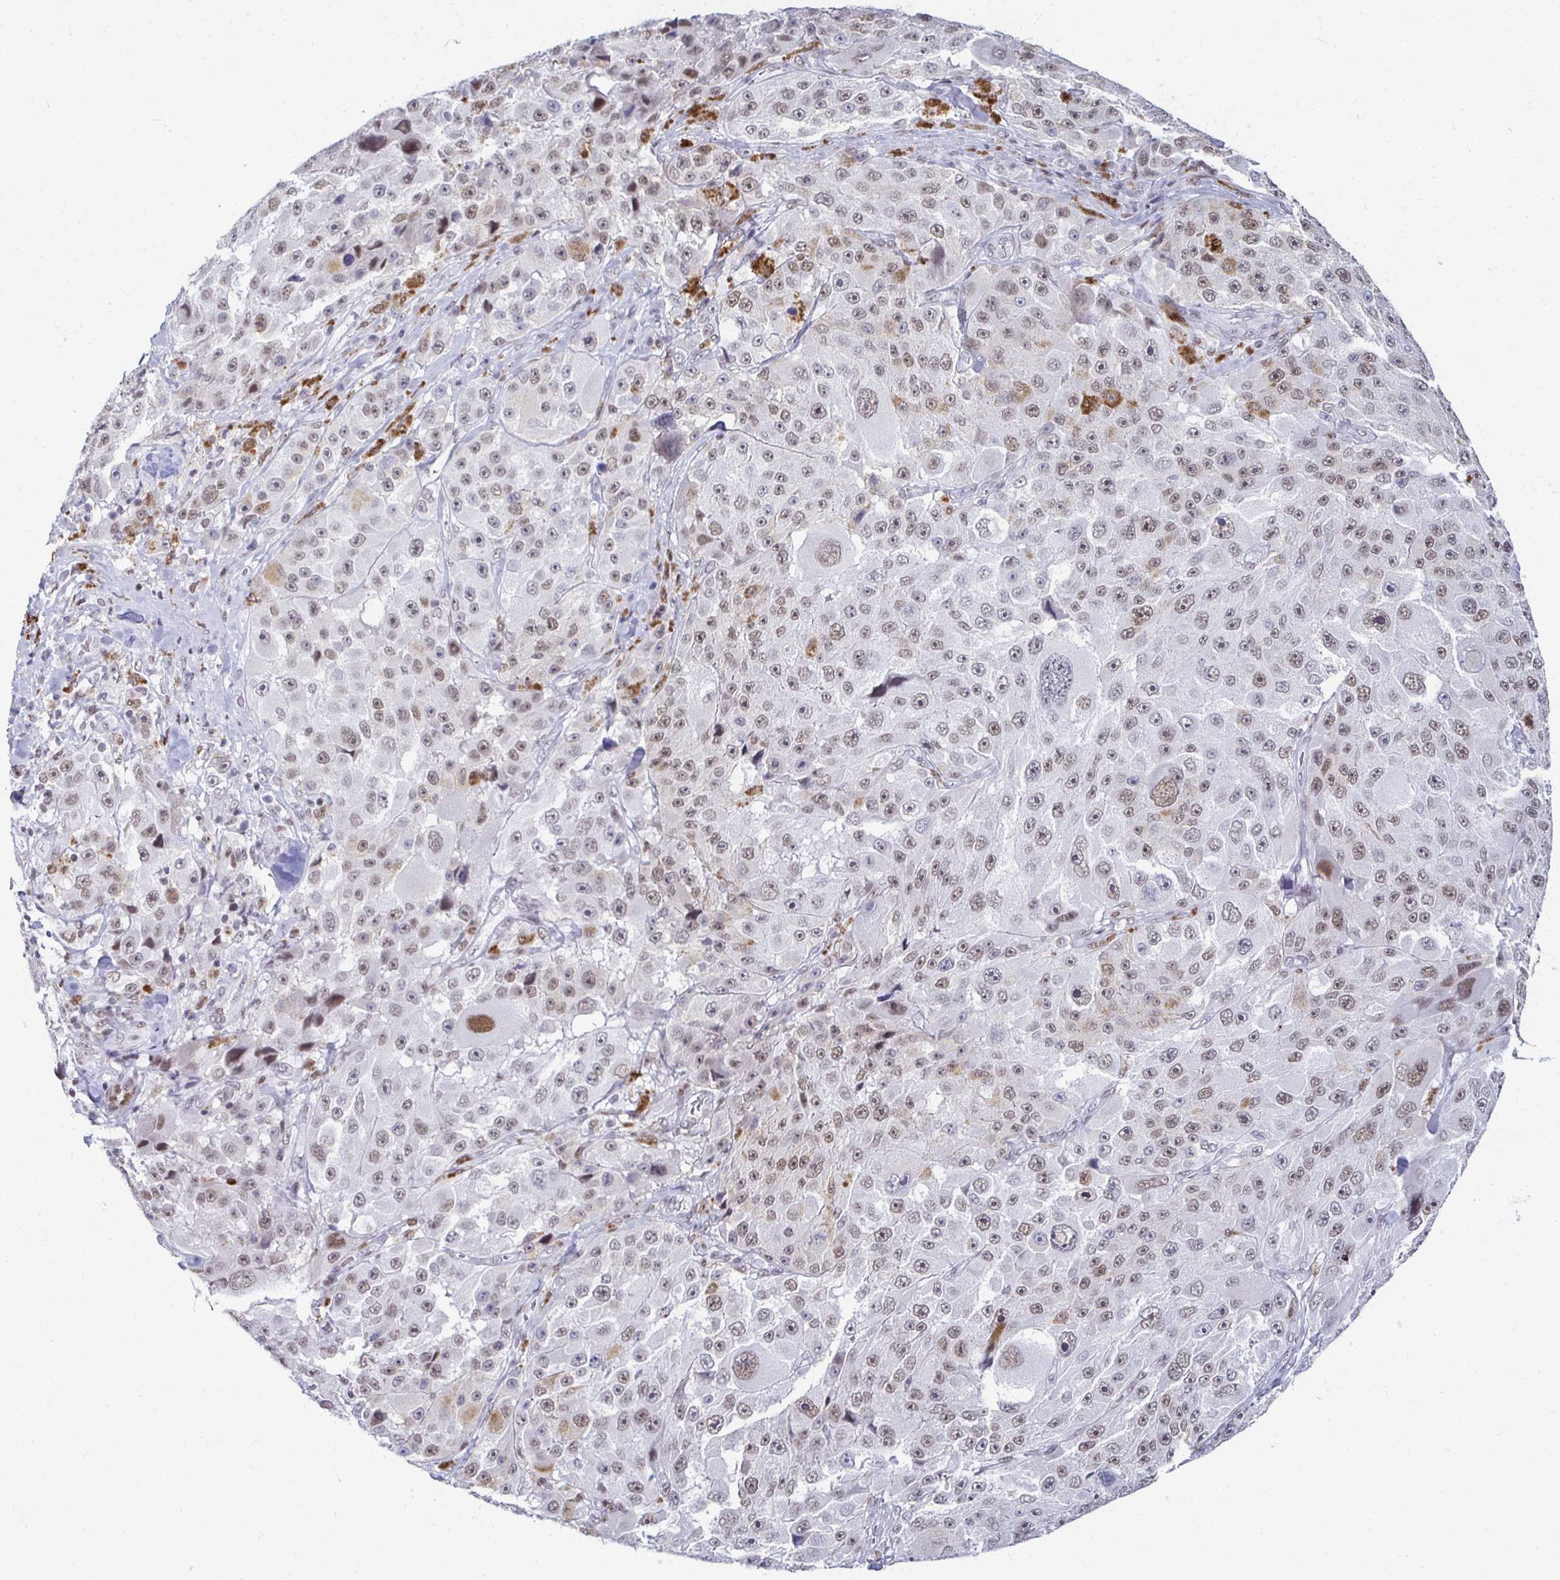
{"staining": {"intensity": "weak", "quantity": "25%-75%", "location": "nuclear"}, "tissue": "melanoma", "cell_type": "Tumor cells", "image_type": "cancer", "snomed": [{"axis": "morphology", "description": "Malignant melanoma, Metastatic site"}, {"axis": "topography", "description": "Lymph node"}], "caption": "Malignant melanoma (metastatic site) stained for a protein (brown) shows weak nuclear positive staining in approximately 25%-75% of tumor cells.", "gene": "IRF7", "patient": {"sex": "male", "age": 62}}